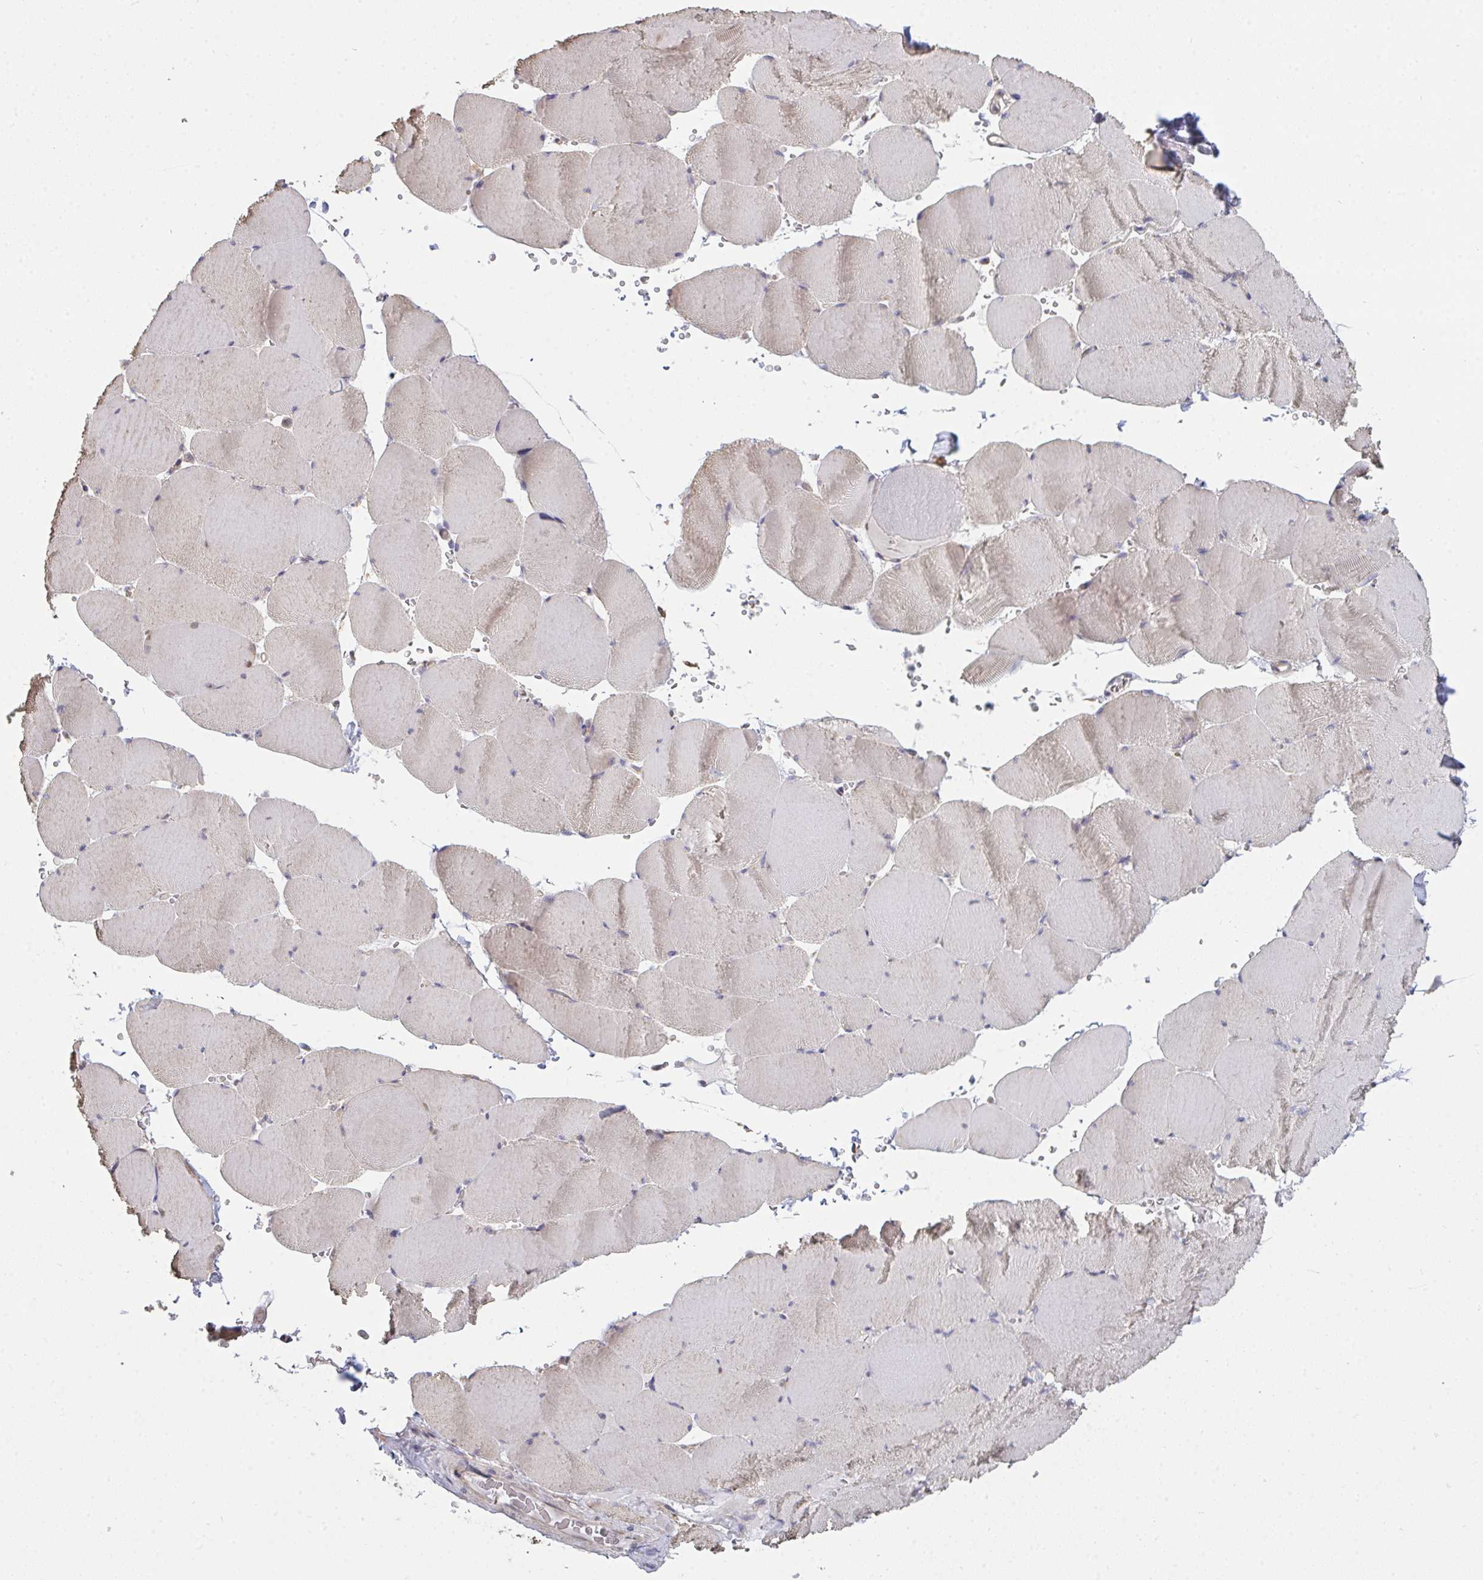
{"staining": {"intensity": "weak", "quantity": "<25%", "location": "cytoplasmic/membranous"}, "tissue": "skeletal muscle", "cell_type": "Myocytes", "image_type": "normal", "snomed": [{"axis": "morphology", "description": "Normal tissue, NOS"}, {"axis": "topography", "description": "Skeletal muscle"}, {"axis": "topography", "description": "Head-Neck"}], "caption": "Immunohistochemical staining of benign human skeletal muscle reveals no significant staining in myocytes. (Brightfield microscopy of DAB (3,3'-diaminobenzidine) immunohistochemistry (IHC) at high magnification).", "gene": "CASP9", "patient": {"sex": "male", "age": 66}}